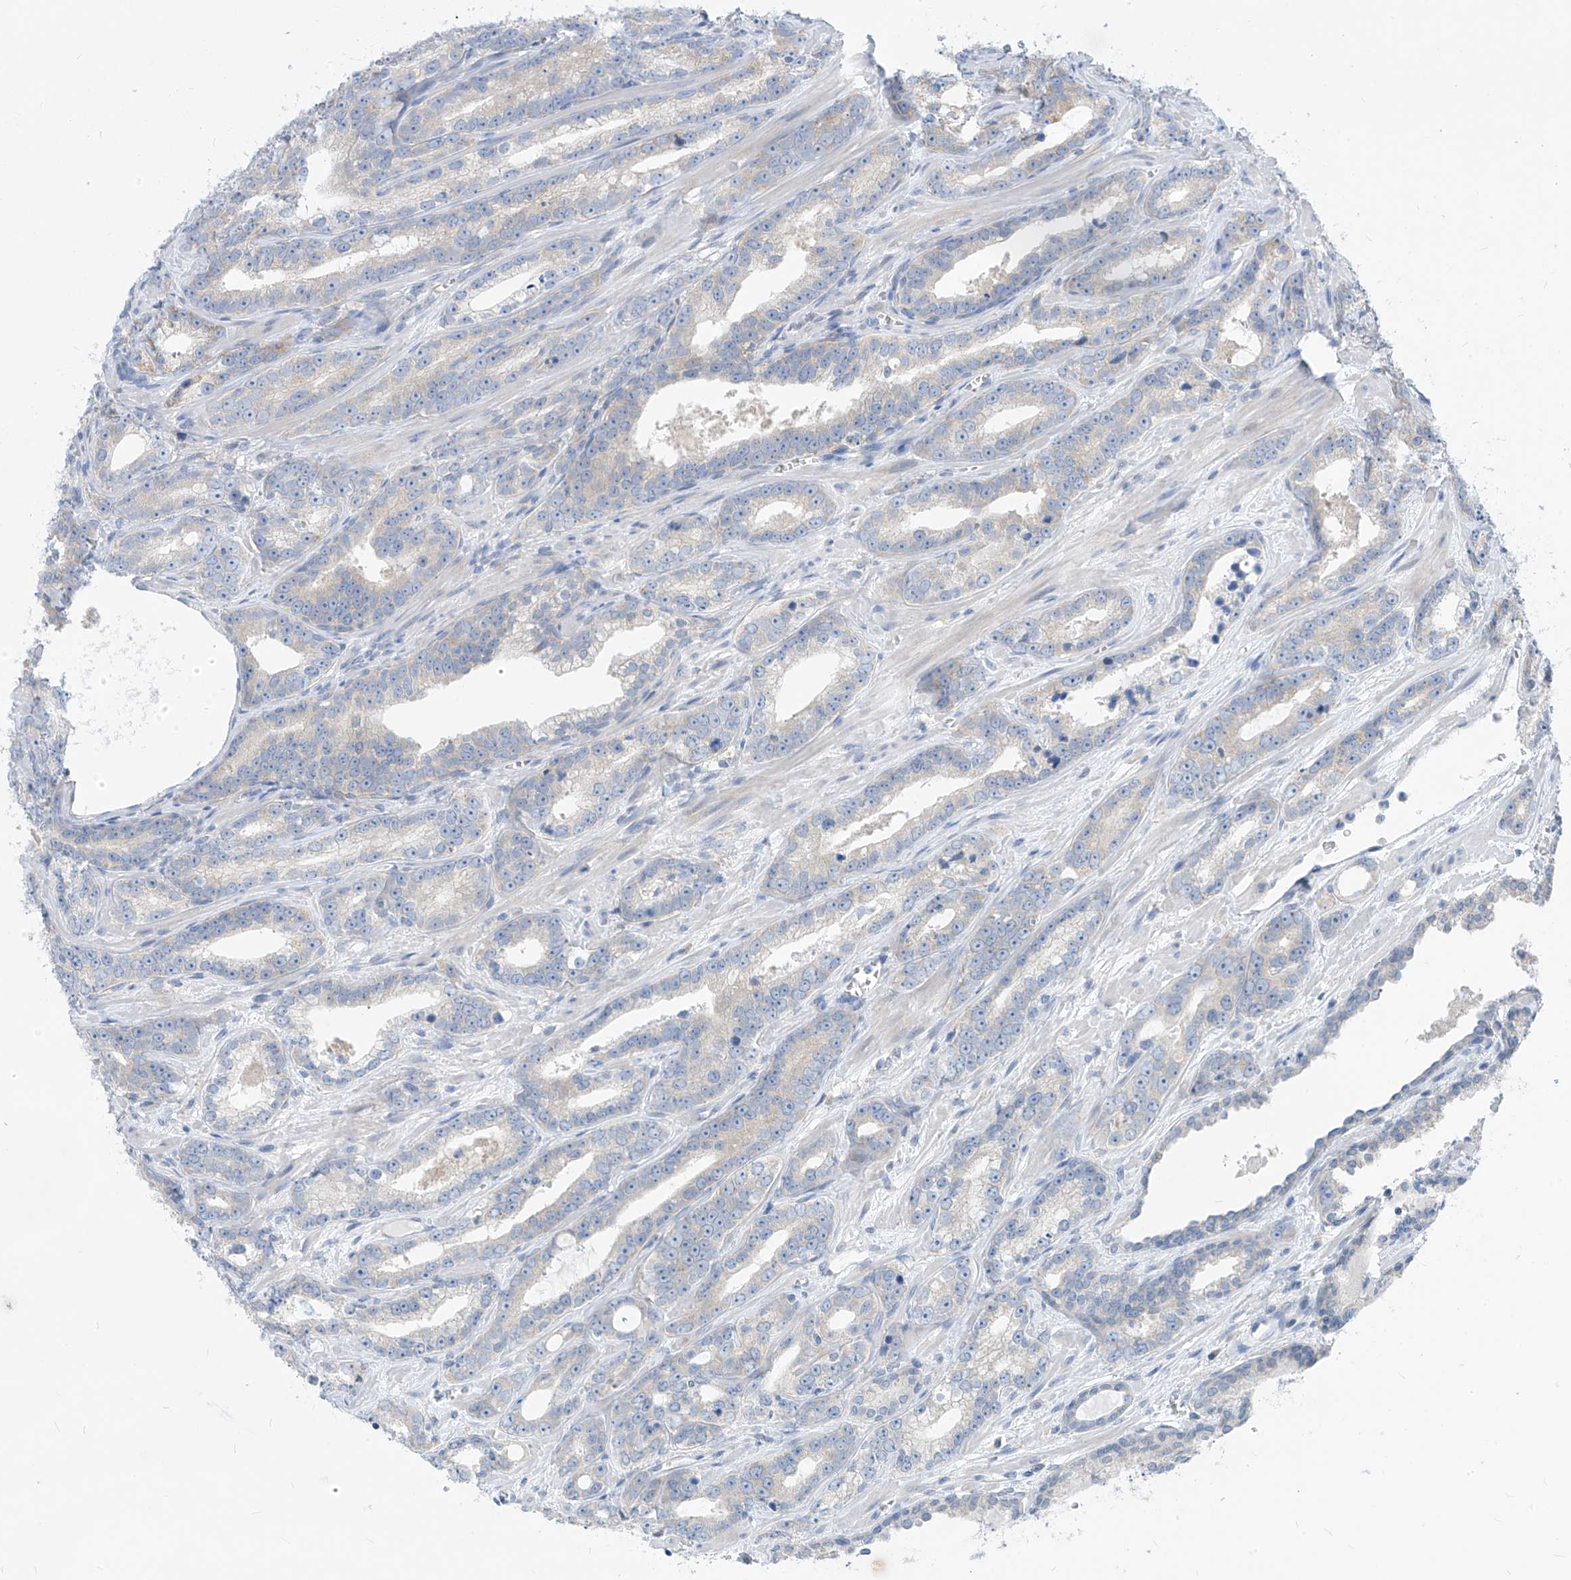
{"staining": {"intensity": "negative", "quantity": "none", "location": "none"}, "tissue": "prostate cancer", "cell_type": "Tumor cells", "image_type": "cancer", "snomed": [{"axis": "morphology", "description": "Adenocarcinoma, High grade"}, {"axis": "topography", "description": "Prostate"}], "caption": "Tumor cells show no significant positivity in adenocarcinoma (high-grade) (prostate).", "gene": "LDAH", "patient": {"sex": "male", "age": 62}}